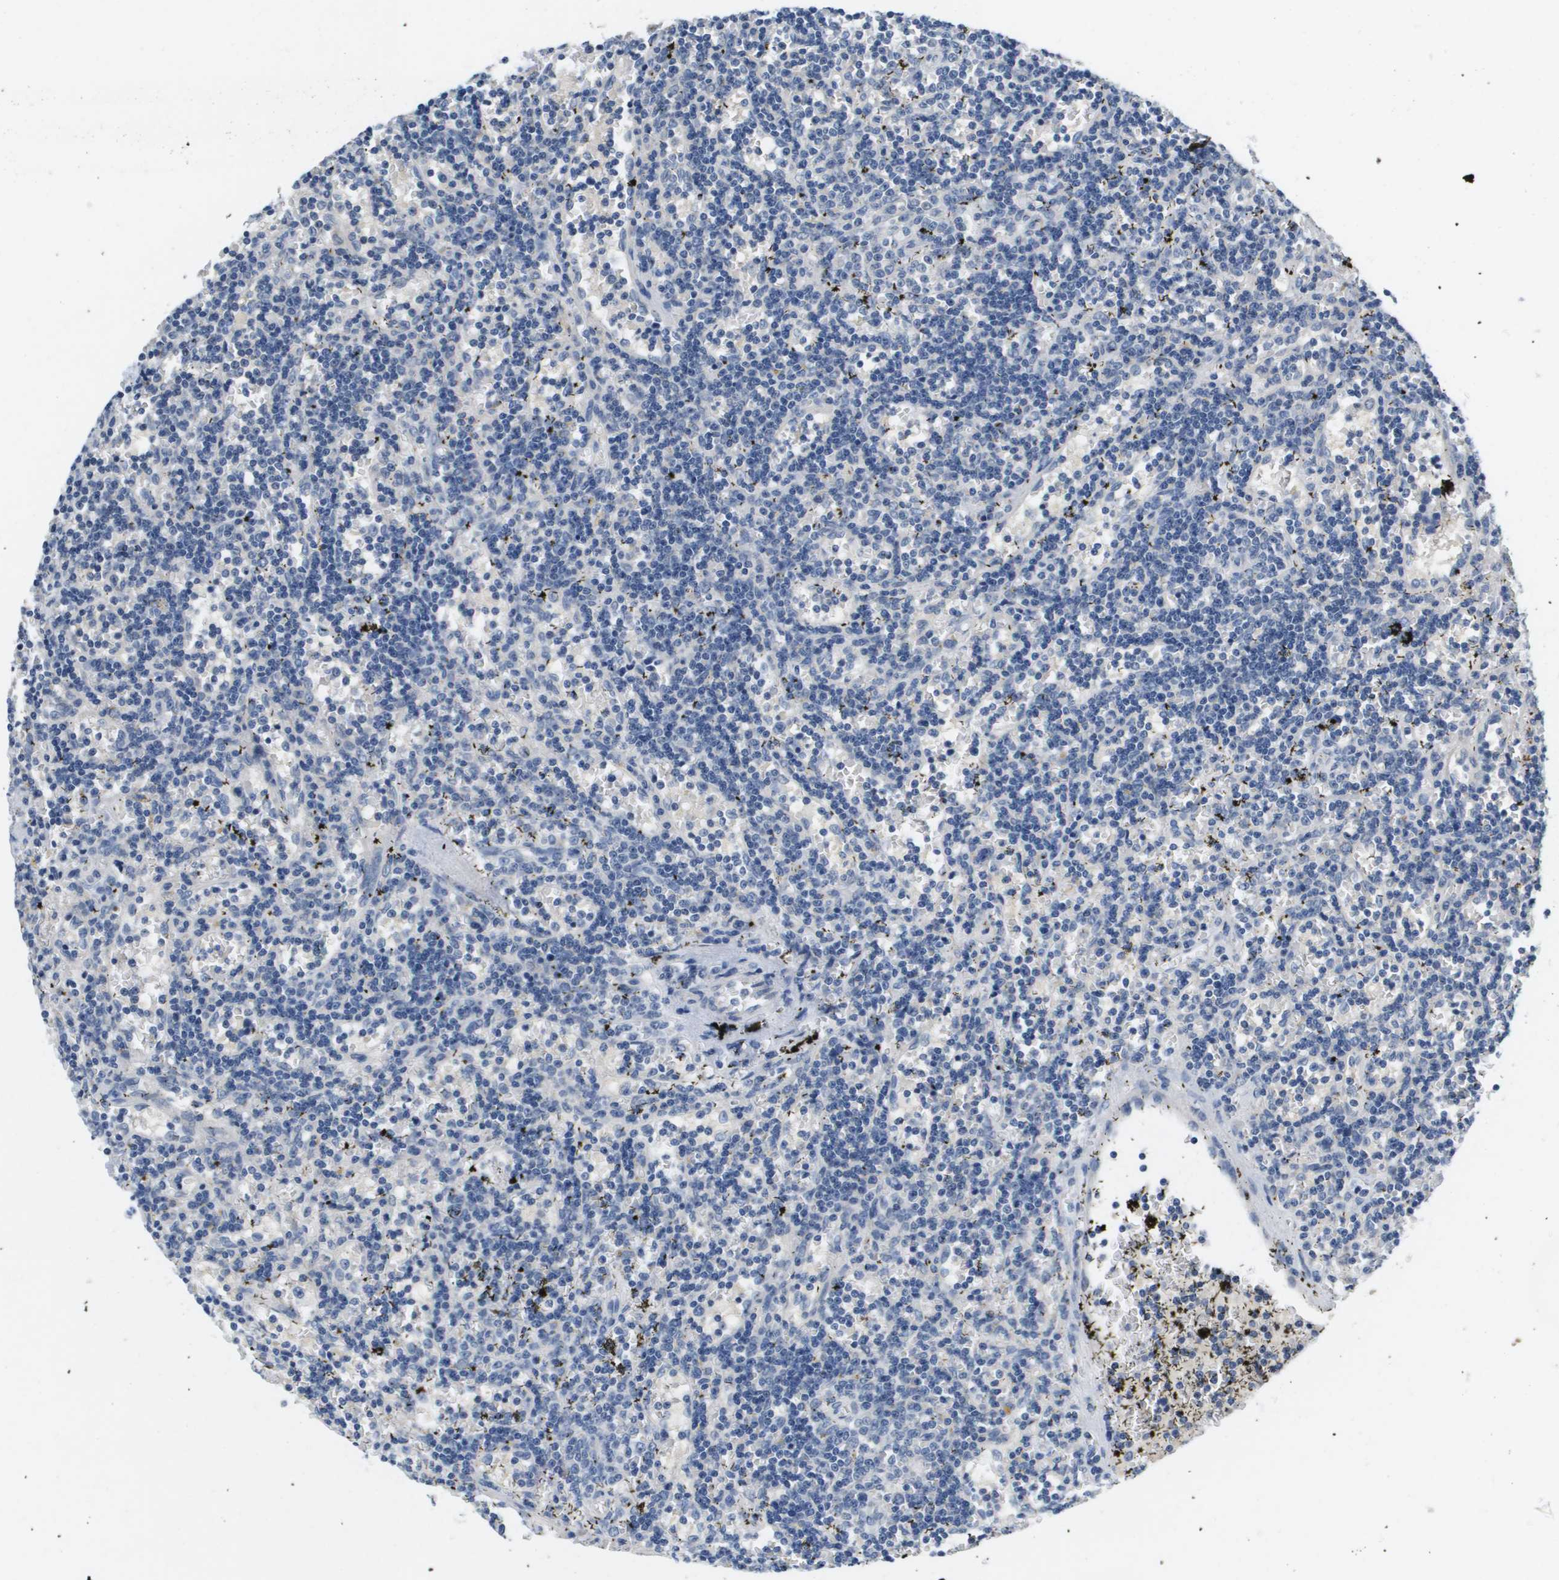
{"staining": {"intensity": "negative", "quantity": "none", "location": "none"}, "tissue": "lymphoma", "cell_type": "Tumor cells", "image_type": "cancer", "snomed": [{"axis": "morphology", "description": "Malignant lymphoma, non-Hodgkin's type, Low grade"}, {"axis": "topography", "description": "Spleen"}], "caption": "This is an IHC histopathology image of human lymphoma. There is no staining in tumor cells.", "gene": "CAPN11", "patient": {"sex": "male", "age": 60}}